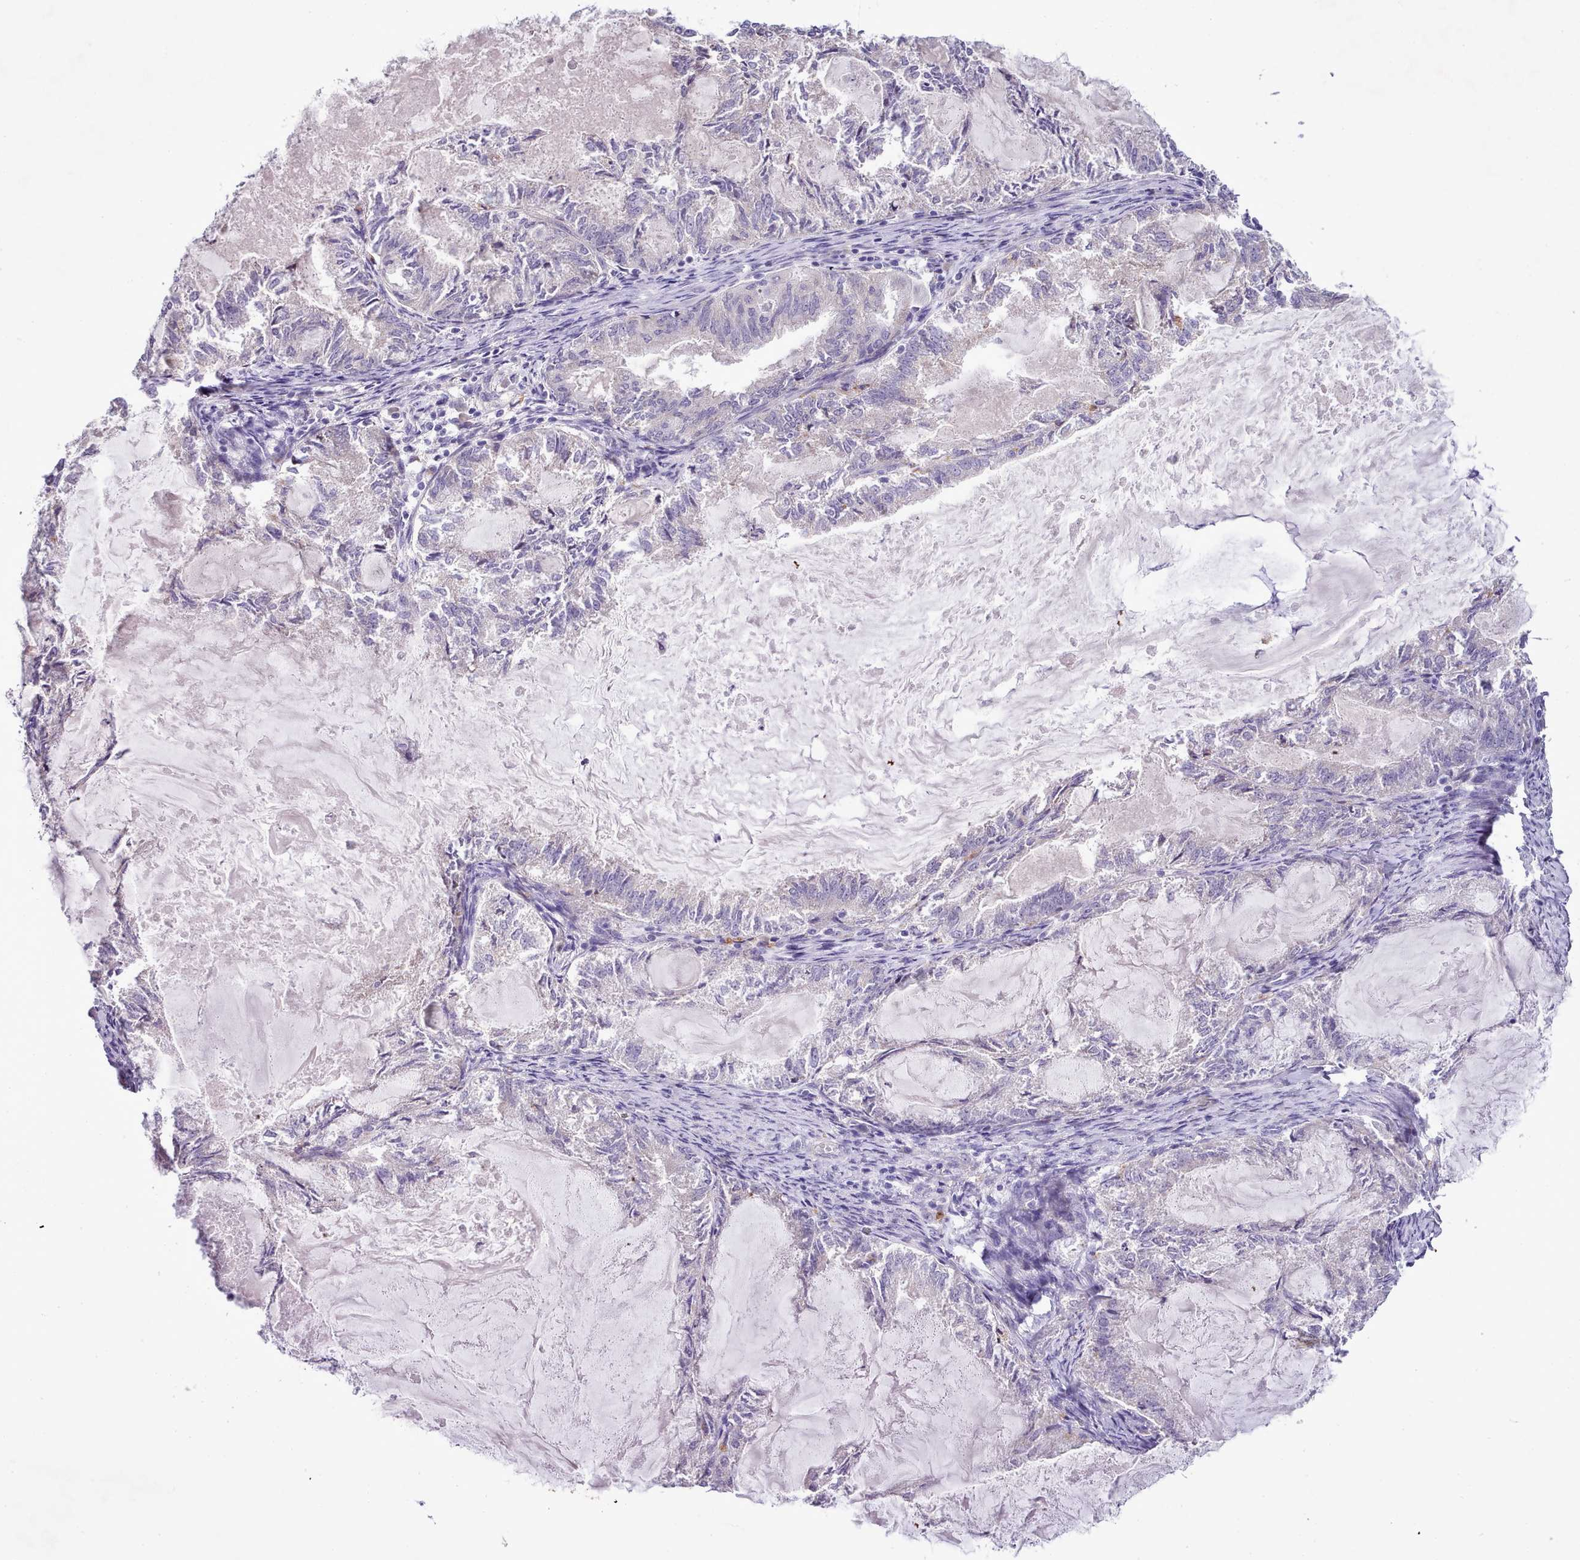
{"staining": {"intensity": "negative", "quantity": "none", "location": "none"}, "tissue": "endometrial cancer", "cell_type": "Tumor cells", "image_type": "cancer", "snomed": [{"axis": "morphology", "description": "Adenocarcinoma, NOS"}, {"axis": "topography", "description": "Endometrium"}], "caption": "This is a image of immunohistochemistry (IHC) staining of adenocarcinoma (endometrial), which shows no staining in tumor cells. Nuclei are stained in blue.", "gene": "SETX", "patient": {"sex": "female", "age": 86}}